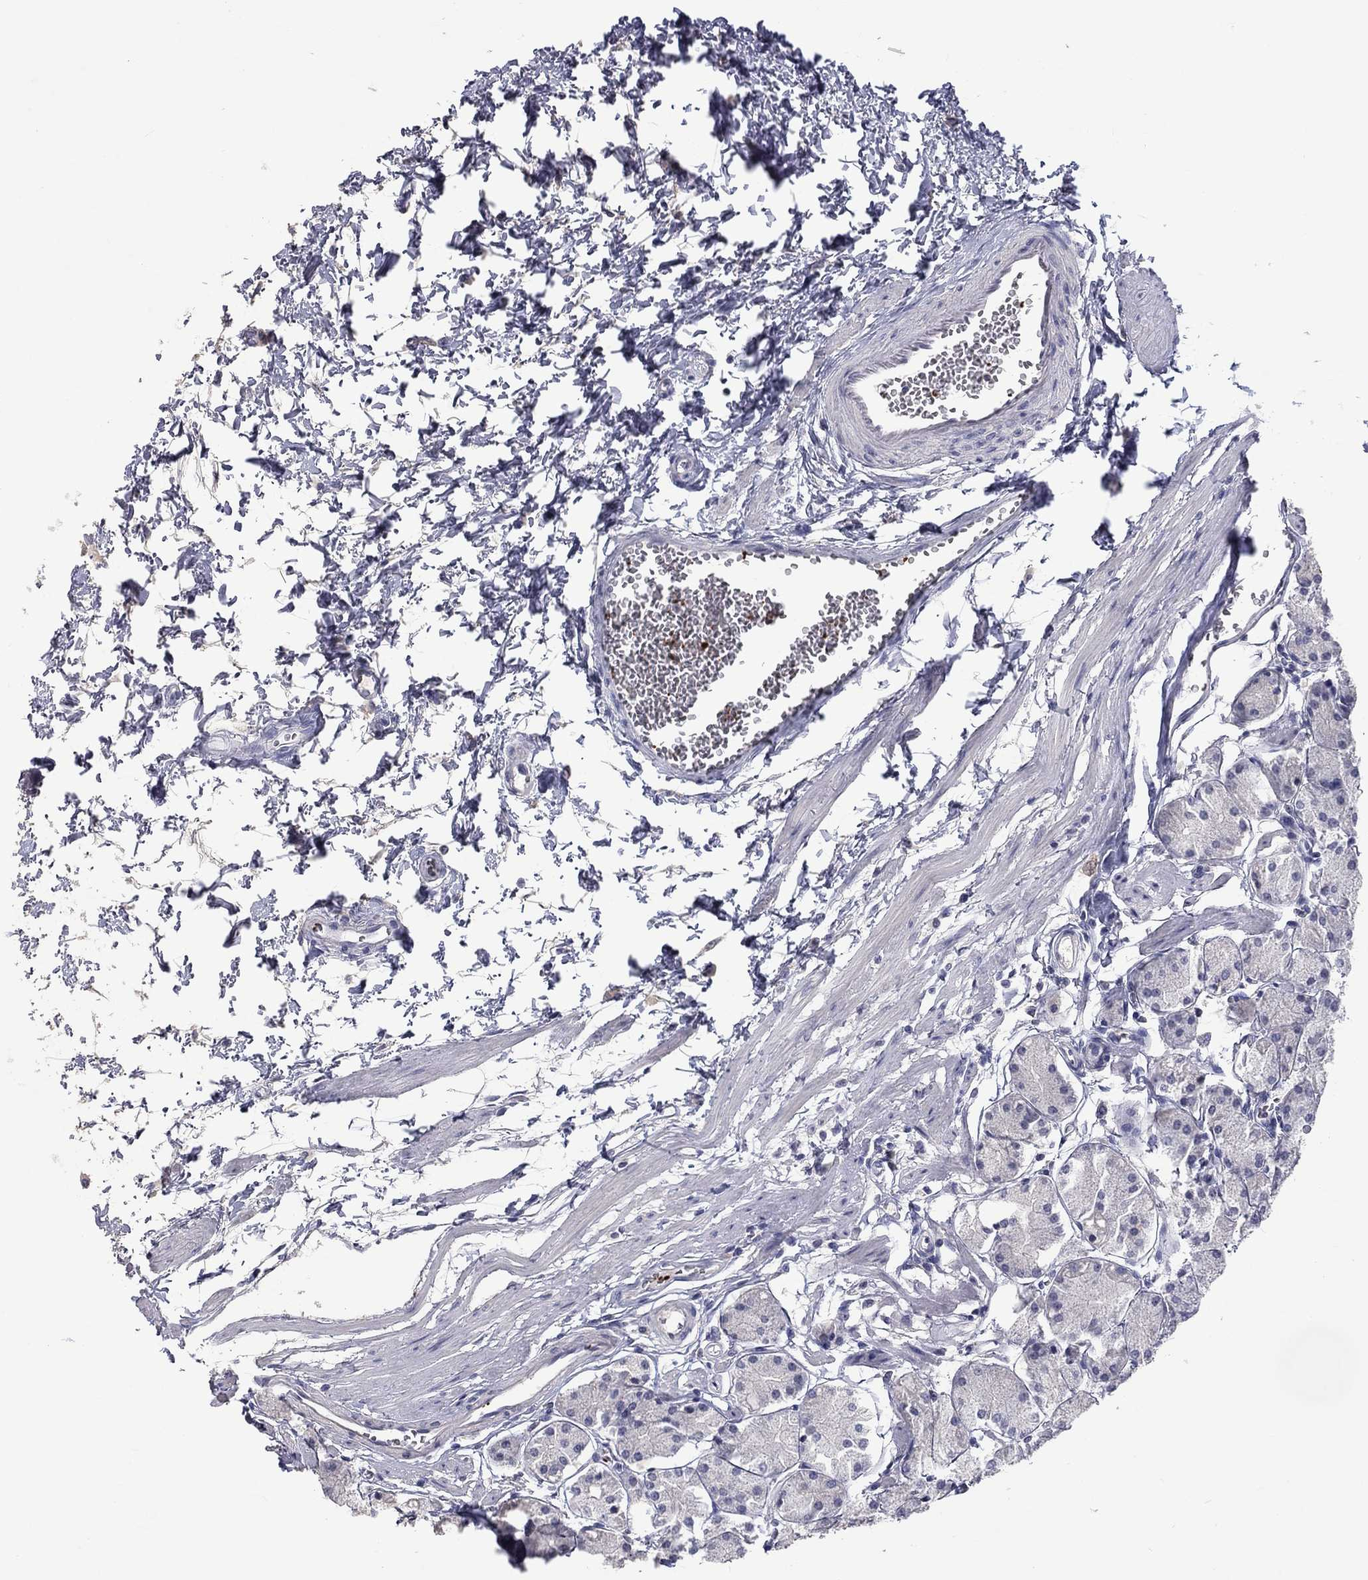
{"staining": {"intensity": "weak", "quantity": "25%-75%", "location": "cytoplasmic/membranous"}, "tissue": "stomach", "cell_type": "Glandular cells", "image_type": "normal", "snomed": [{"axis": "morphology", "description": "Normal tissue, NOS"}, {"axis": "topography", "description": "Stomach, upper"}], "caption": "Protein expression analysis of unremarkable stomach demonstrates weak cytoplasmic/membranous expression in approximately 25%-75% of glandular cells.", "gene": "PLEK", "patient": {"sex": "male", "age": 60}}